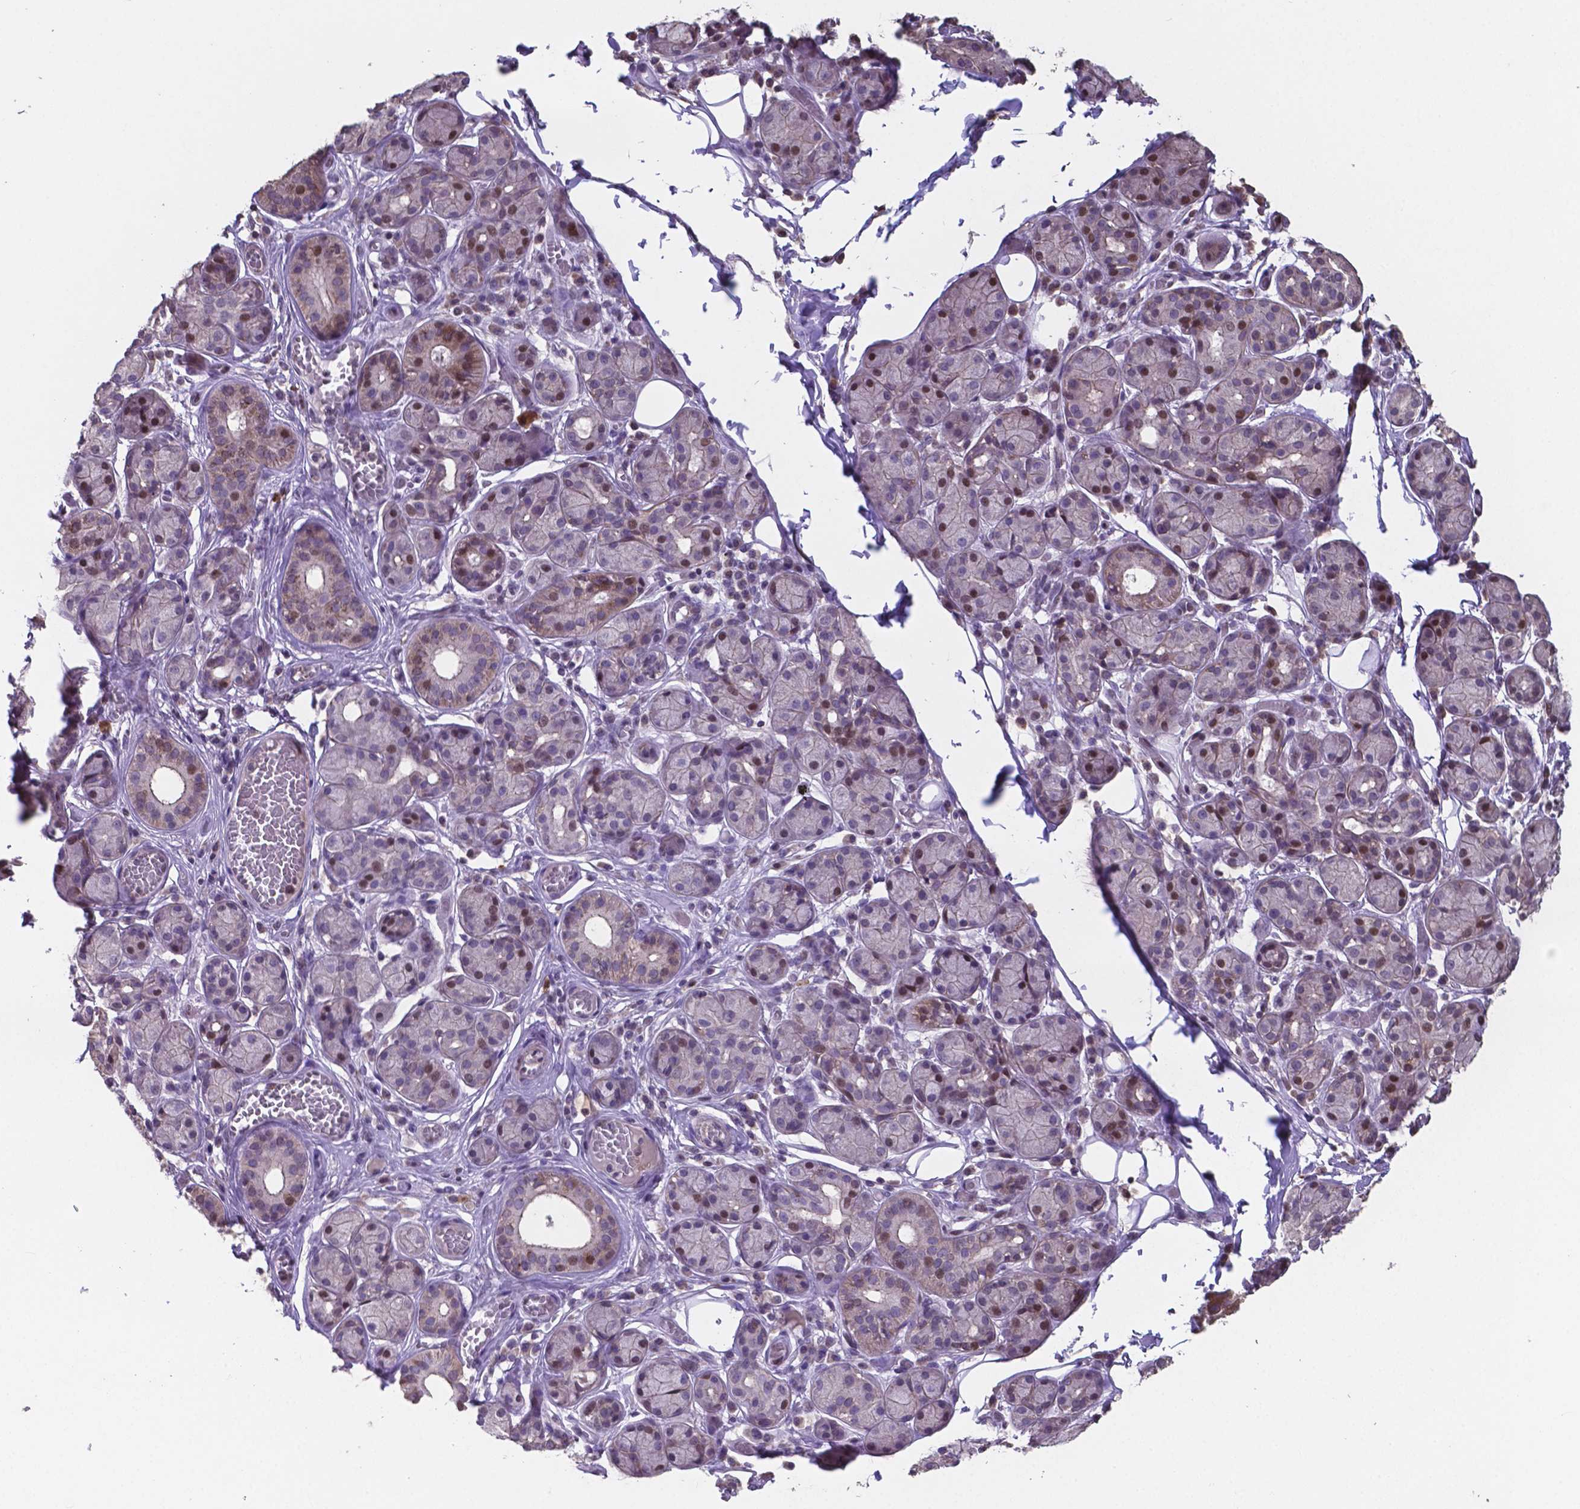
{"staining": {"intensity": "moderate", "quantity": "<25%", "location": "nuclear"}, "tissue": "salivary gland", "cell_type": "Glandular cells", "image_type": "normal", "snomed": [{"axis": "morphology", "description": "Normal tissue, NOS"}, {"axis": "topography", "description": "Salivary gland"}, {"axis": "topography", "description": "Peripheral nerve tissue"}], "caption": "An image showing moderate nuclear expression in about <25% of glandular cells in benign salivary gland, as visualized by brown immunohistochemical staining.", "gene": "MLC1", "patient": {"sex": "male", "age": 71}}